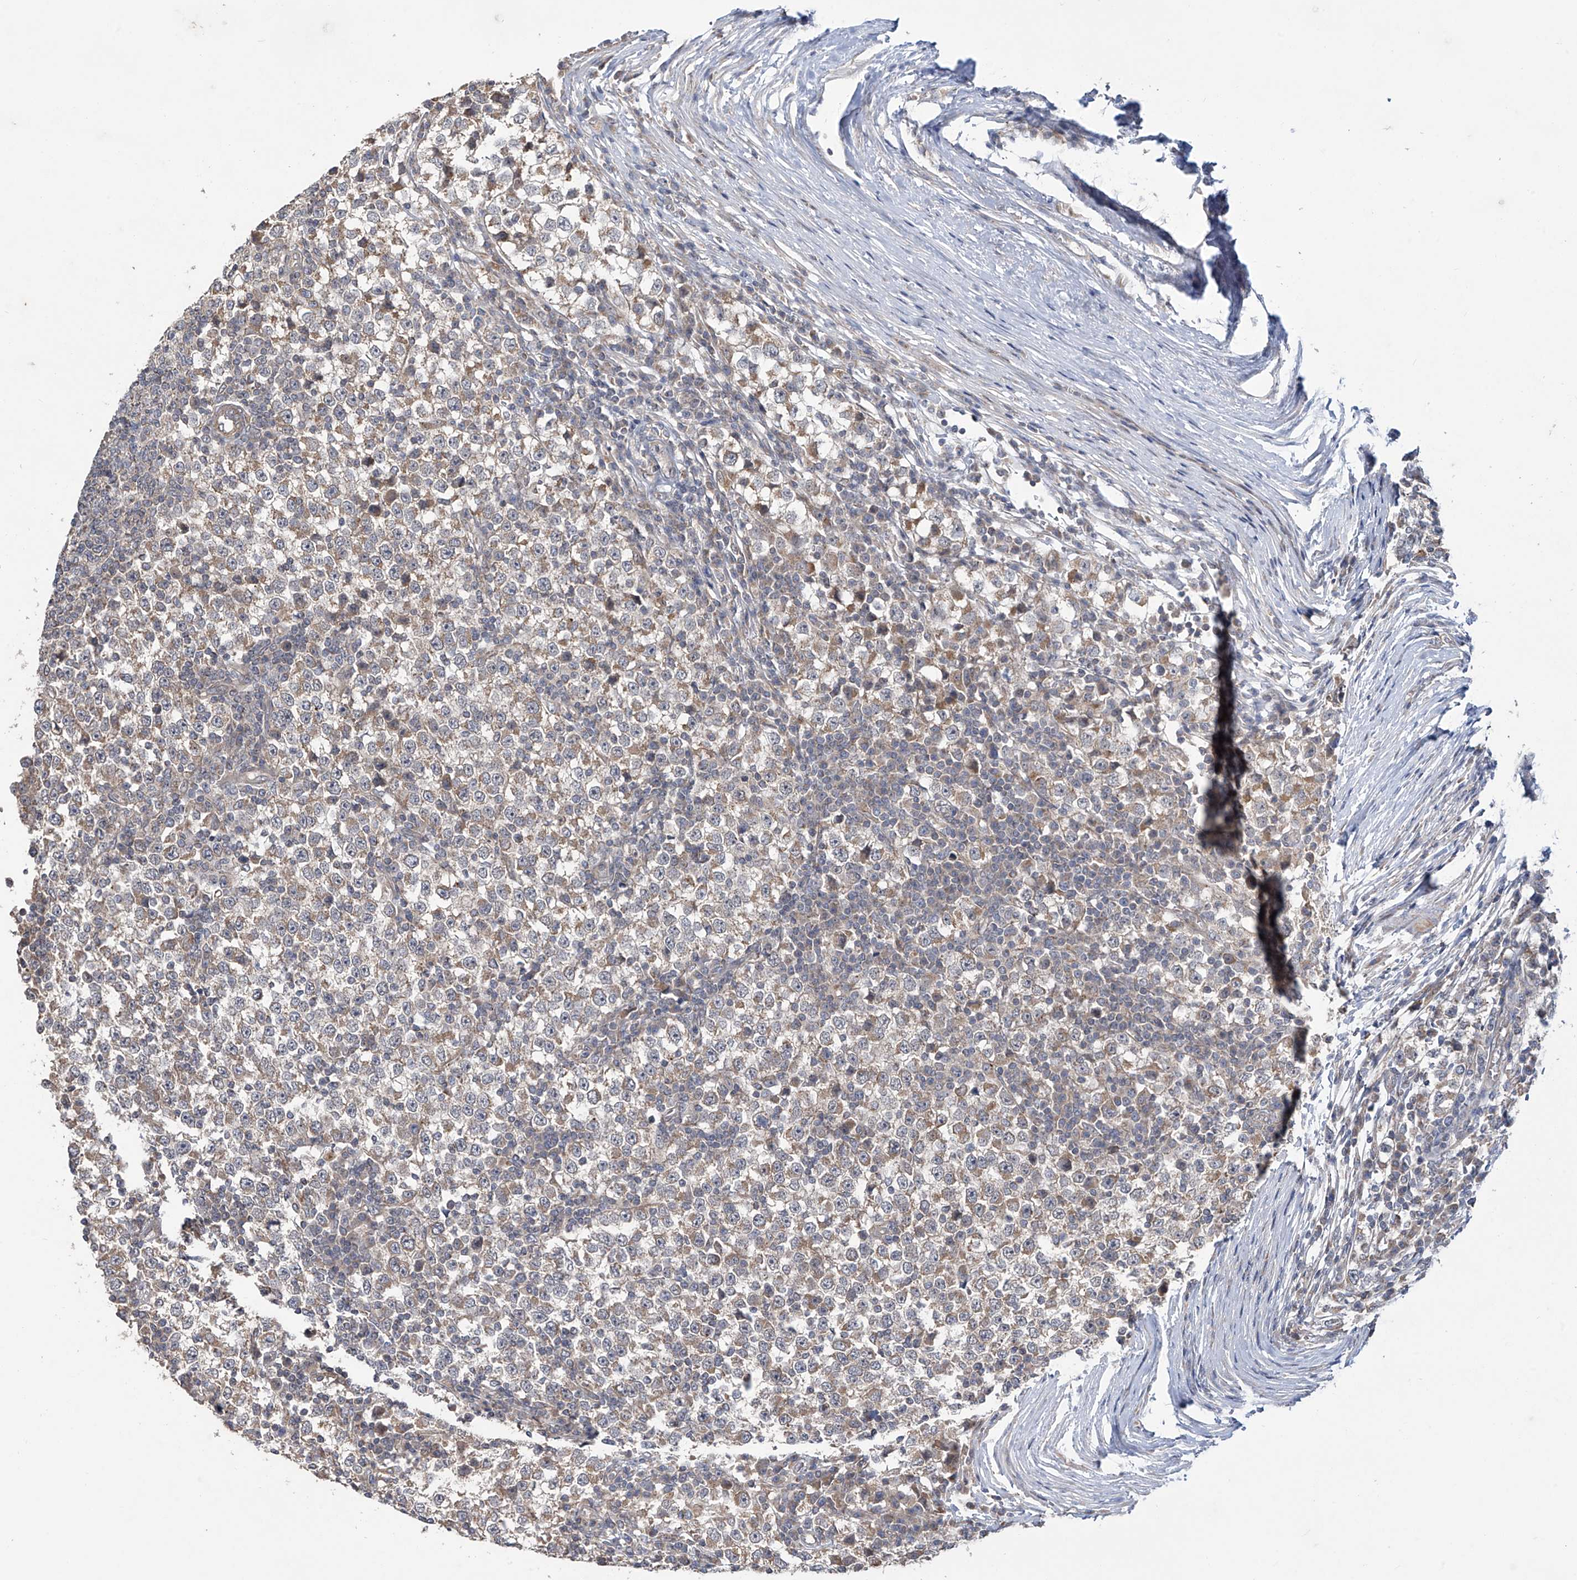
{"staining": {"intensity": "weak", "quantity": "25%-75%", "location": "cytoplasmic/membranous"}, "tissue": "testis cancer", "cell_type": "Tumor cells", "image_type": "cancer", "snomed": [{"axis": "morphology", "description": "Seminoma, NOS"}, {"axis": "topography", "description": "Testis"}], "caption": "Human testis cancer (seminoma) stained for a protein (brown) displays weak cytoplasmic/membranous positive positivity in about 25%-75% of tumor cells.", "gene": "TRIM60", "patient": {"sex": "male", "age": 65}}